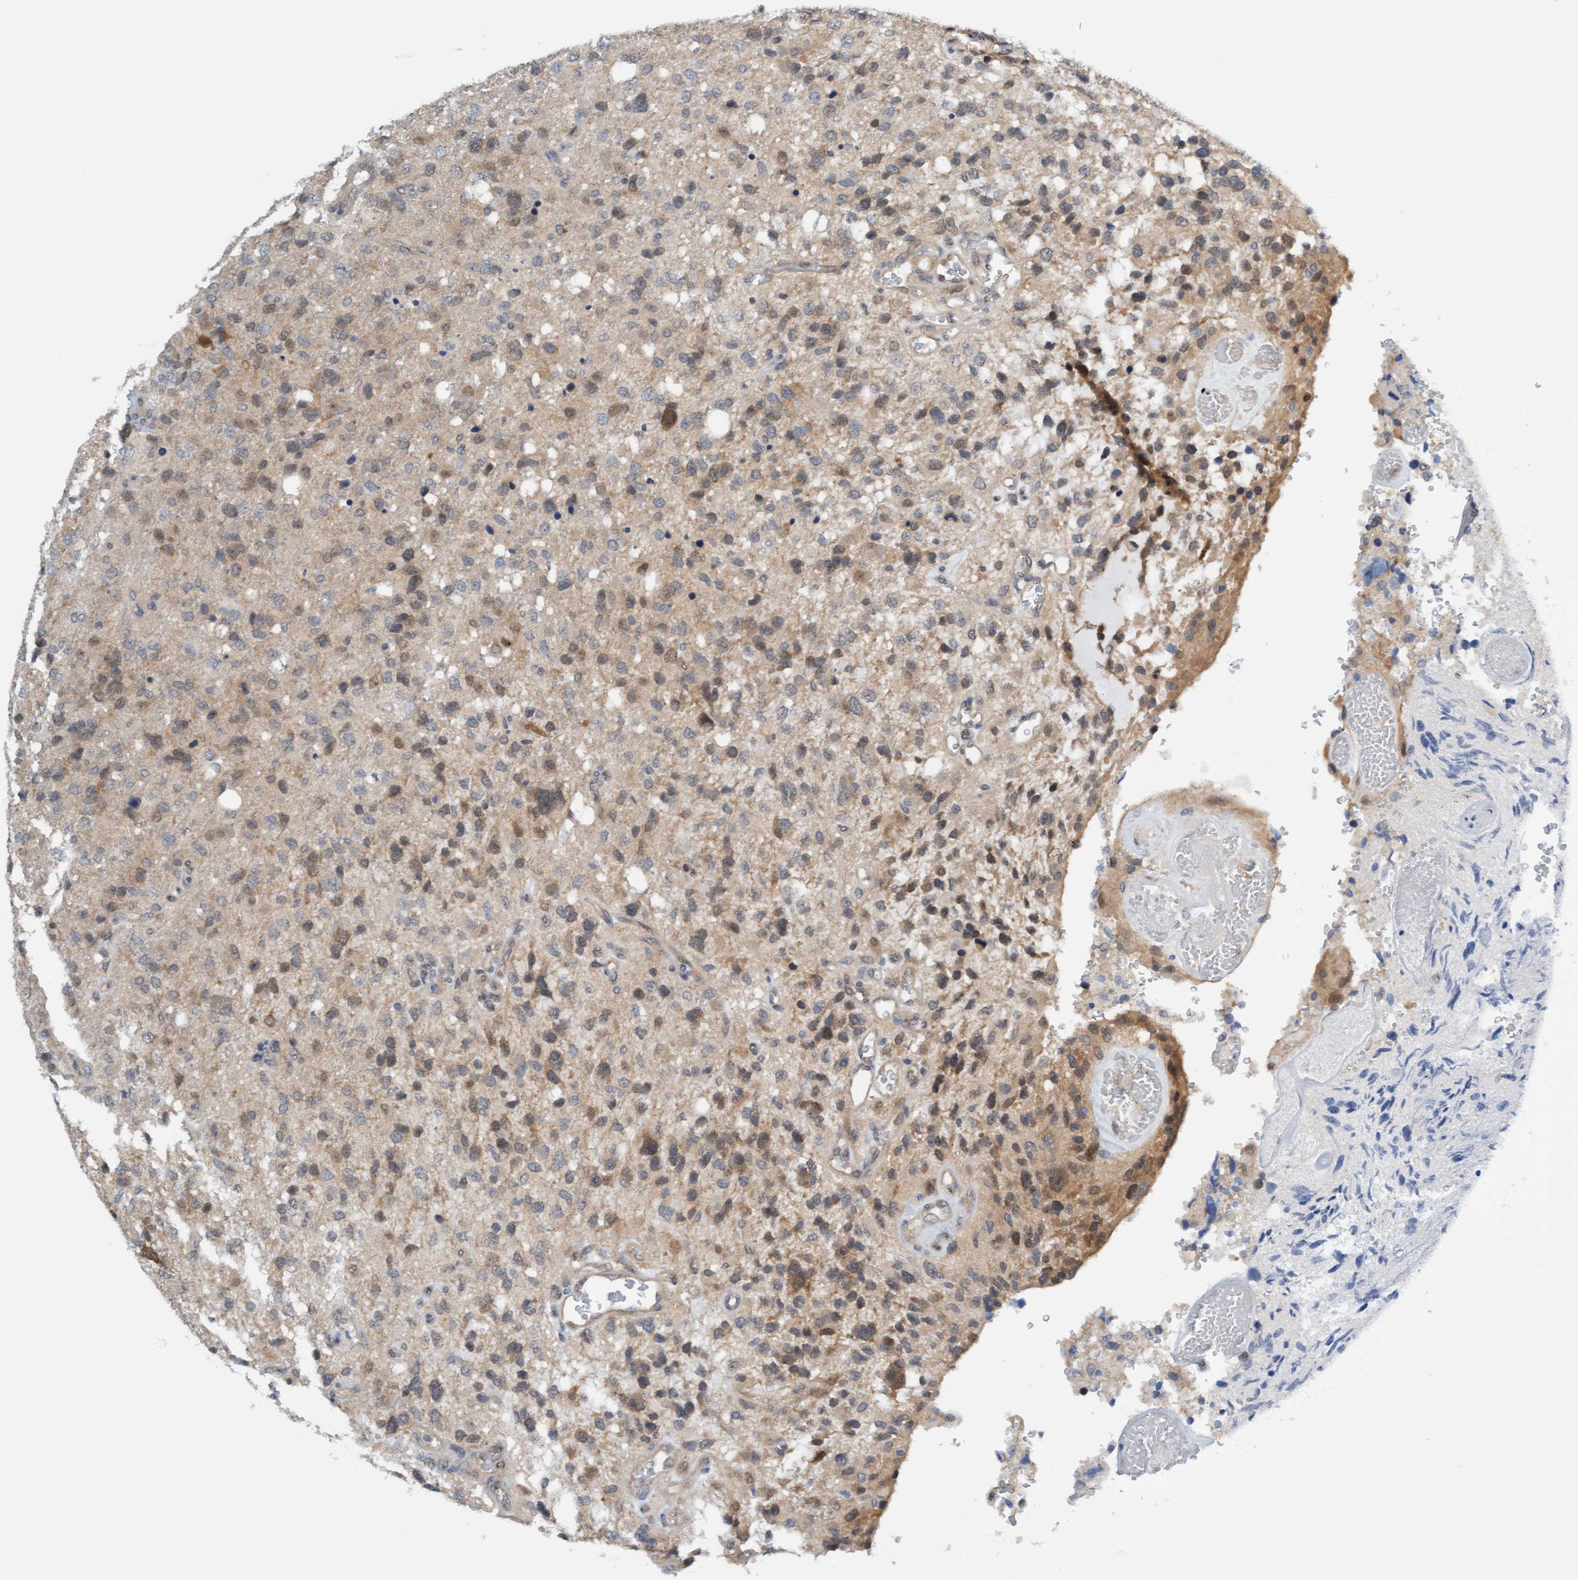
{"staining": {"intensity": "weak", "quantity": "25%-75%", "location": "cytoplasmic/membranous"}, "tissue": "glioma", "cell_type": "Tumor cells", "image_type": "cancer", "snomed": [{"axis": "morphology", "description": "Glioma, malignant, High grade"}, {"axis": "topography", "description": "Brain"}], "caption": "Protein staining shows weak cytoplasmic/membranous positivity in about 25%-75% of tumor cells in glioma.", "gene": "AMZ2", "patient": {"sex": "female", "age": 58}}